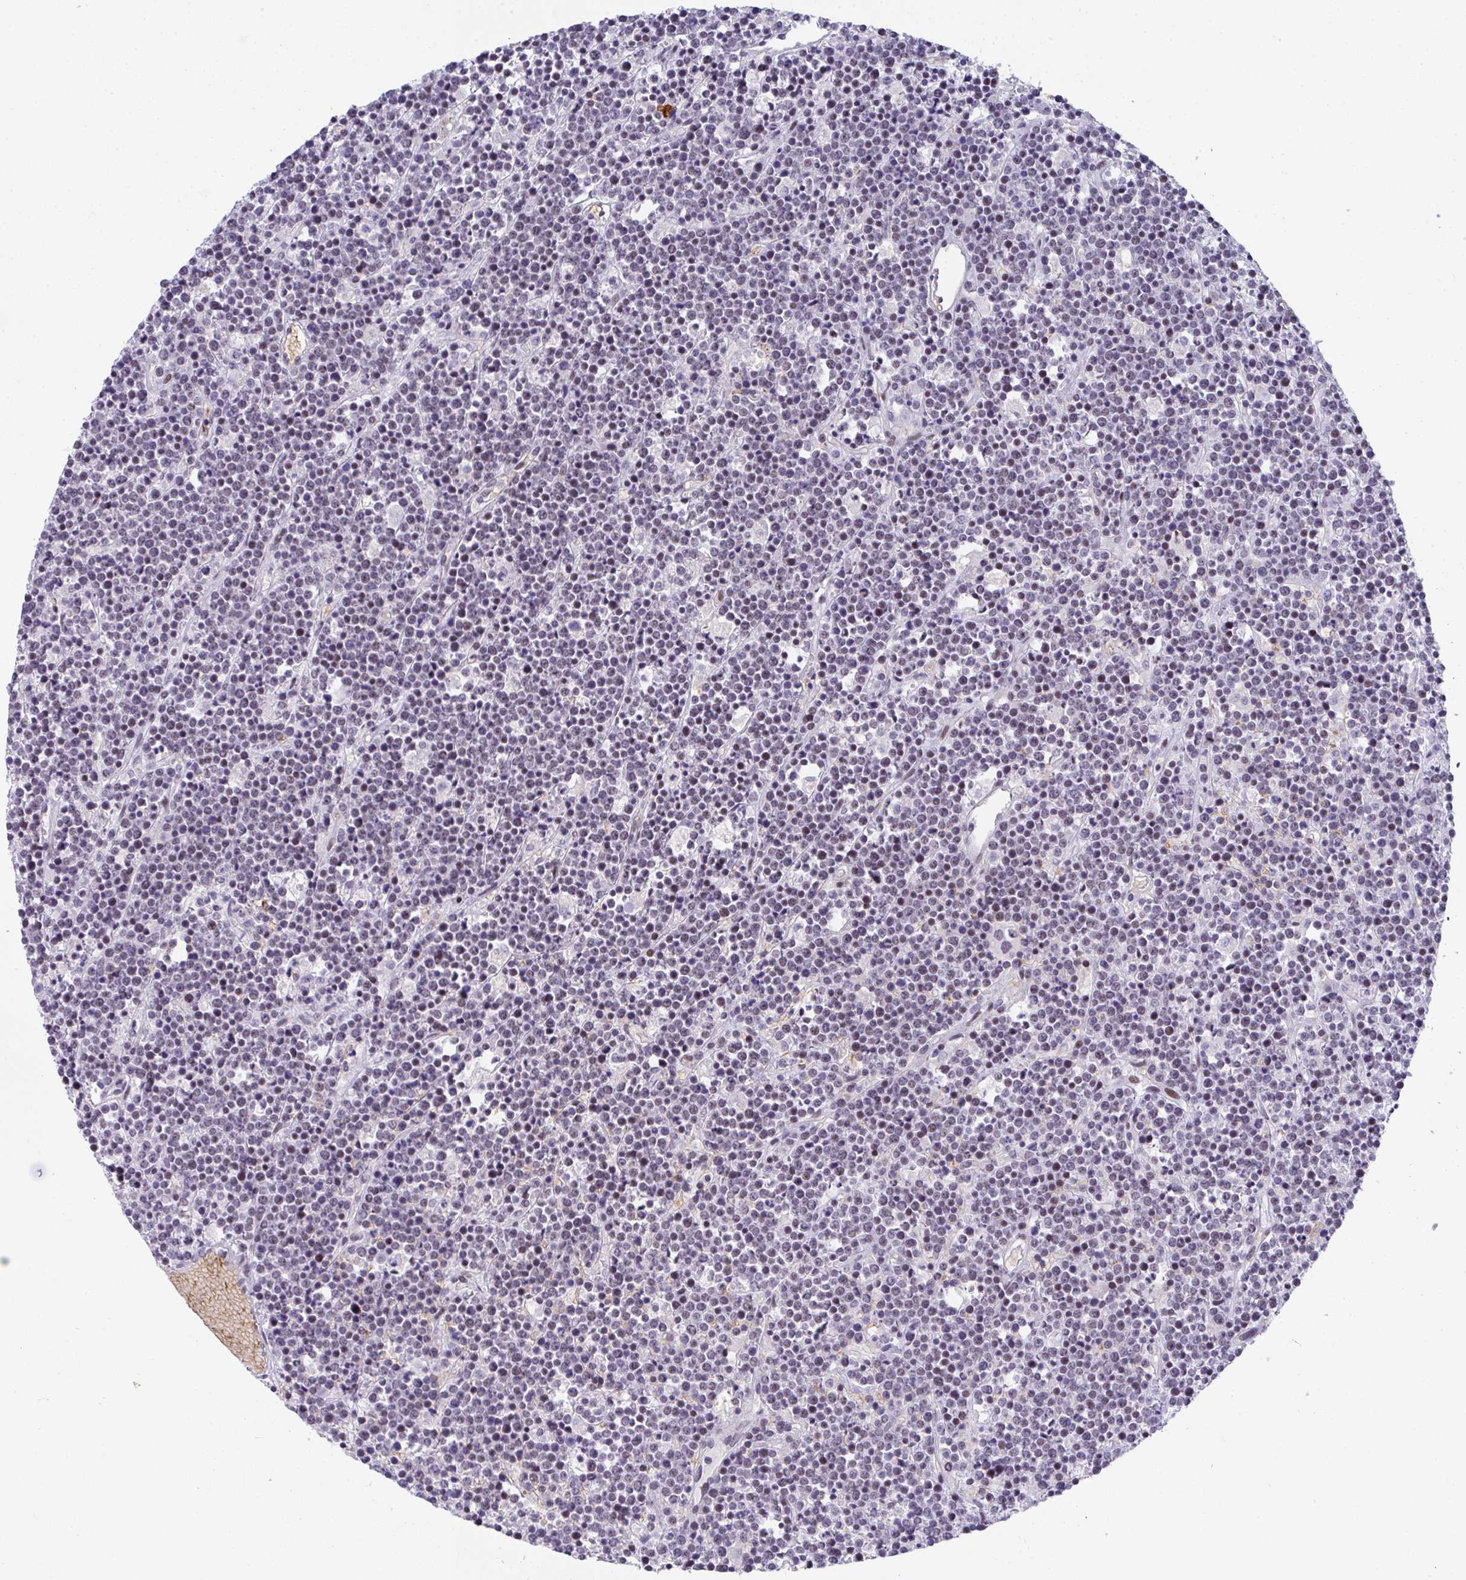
{"staining": {"intensity": "negative", "quantity": "none", "location": "none"}, "tissue": "lymphoma", "cell_type": "Tumor cells", "image_type": "cancer", "snomed": [{"axis": "morphology", "description": "Malignant lymphoma, non-Hodgkin's type, High grade"}, {"axis": "topography", "description": "Ovary"}], "caption": "This is a histopathology image of immunohistochemistry (IHC) staining of lymphoma, which shows no positivity in tumor cells. (DAB immunohistochemistry visualized using brightfield microscopy, high magnification).", "gene": "TNMD", "patient": {"sex": "female", "age": 56}}